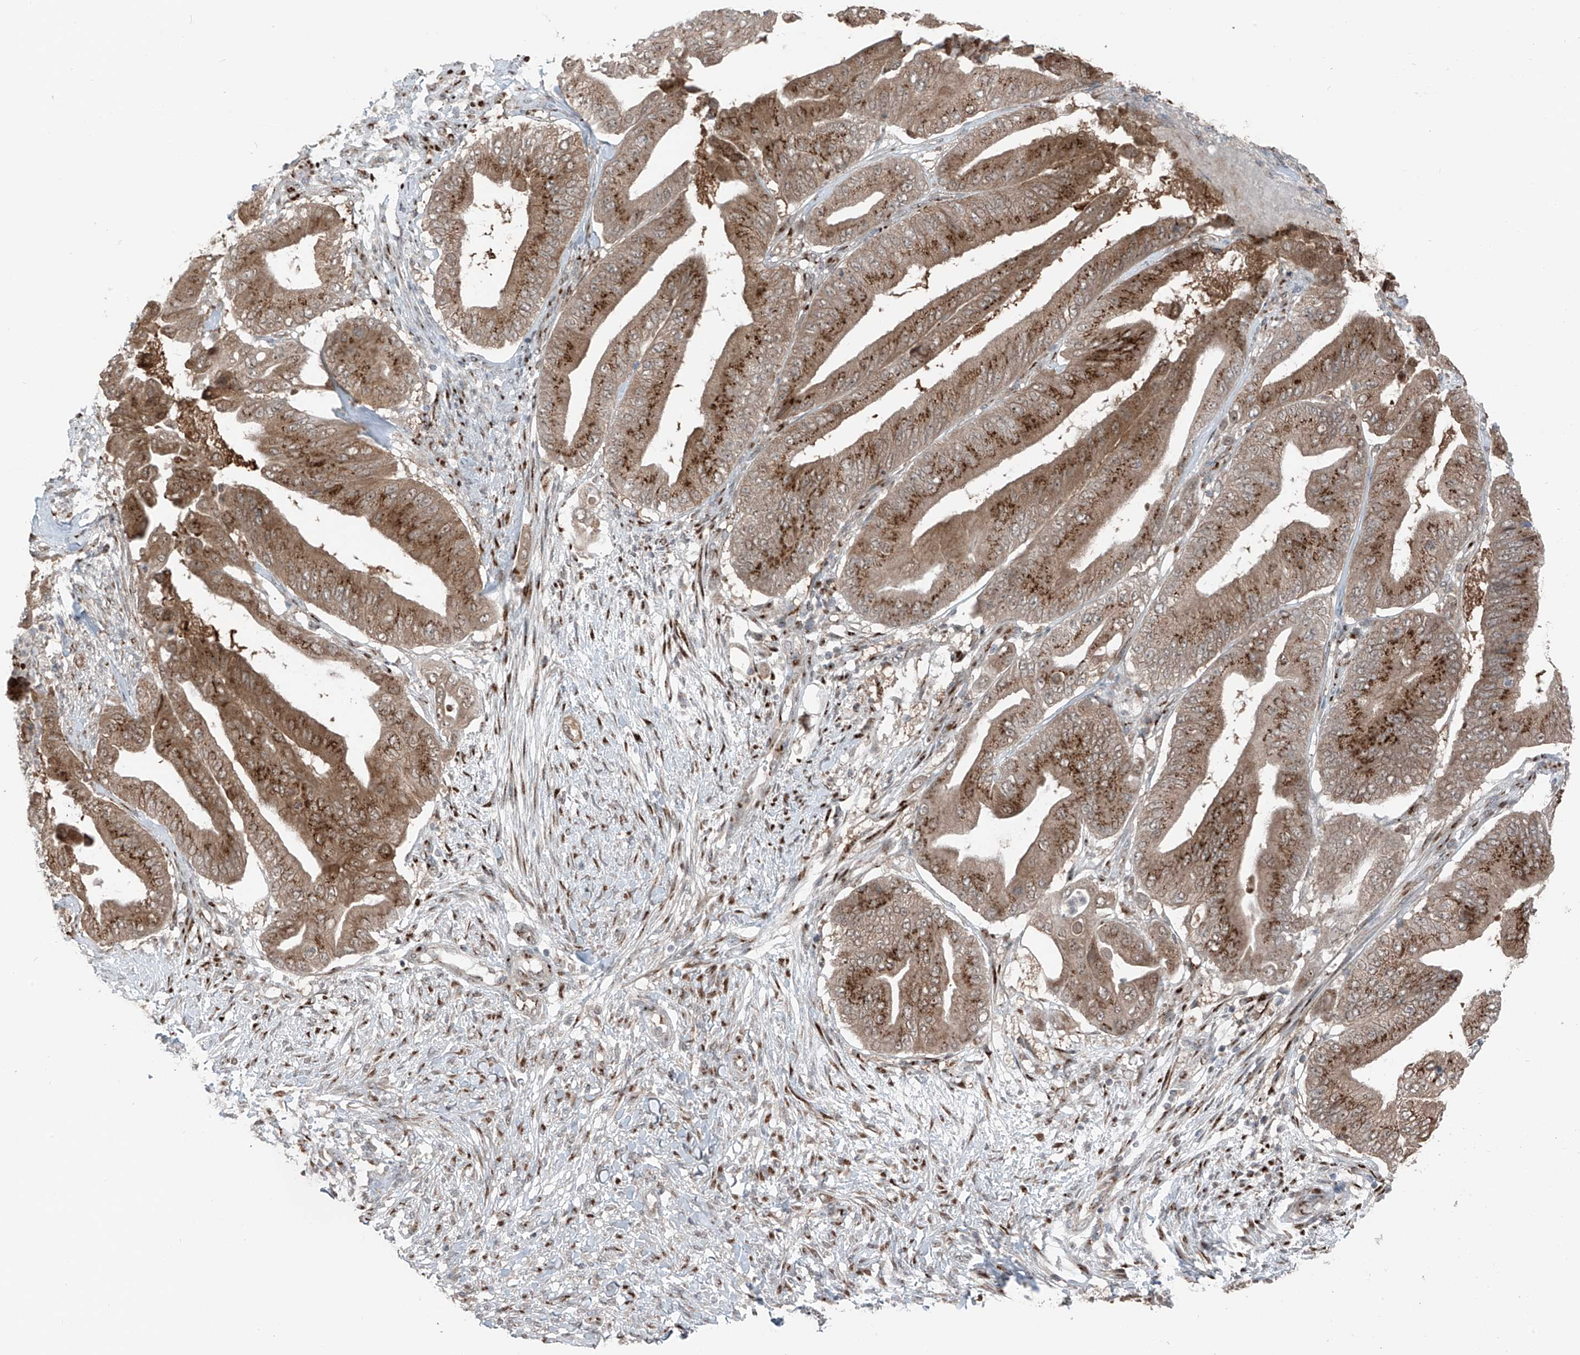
{"staining": {"intensity": "moderate", "quantity": ">75%", "location": "cytoplasmic/membranous"}, "tissue": "pancreatic cancer", "cell_type": "Tumor cells", "image_type": "cancer", "snomed": [{"axis": "morphology", "description": "Adenocarcinoma, NOS"}, {"axis": "topography", "description": "Pancreas"}], "caption": "Immunohistochemical staining of human pancreatic adenocarcinoma exhibits moderate cytoplasmic/membranous protein expression in approximately >75% of tumor cells.", "gene": "ERLEC1", "patient": {"sex": "female", "age": 77}}